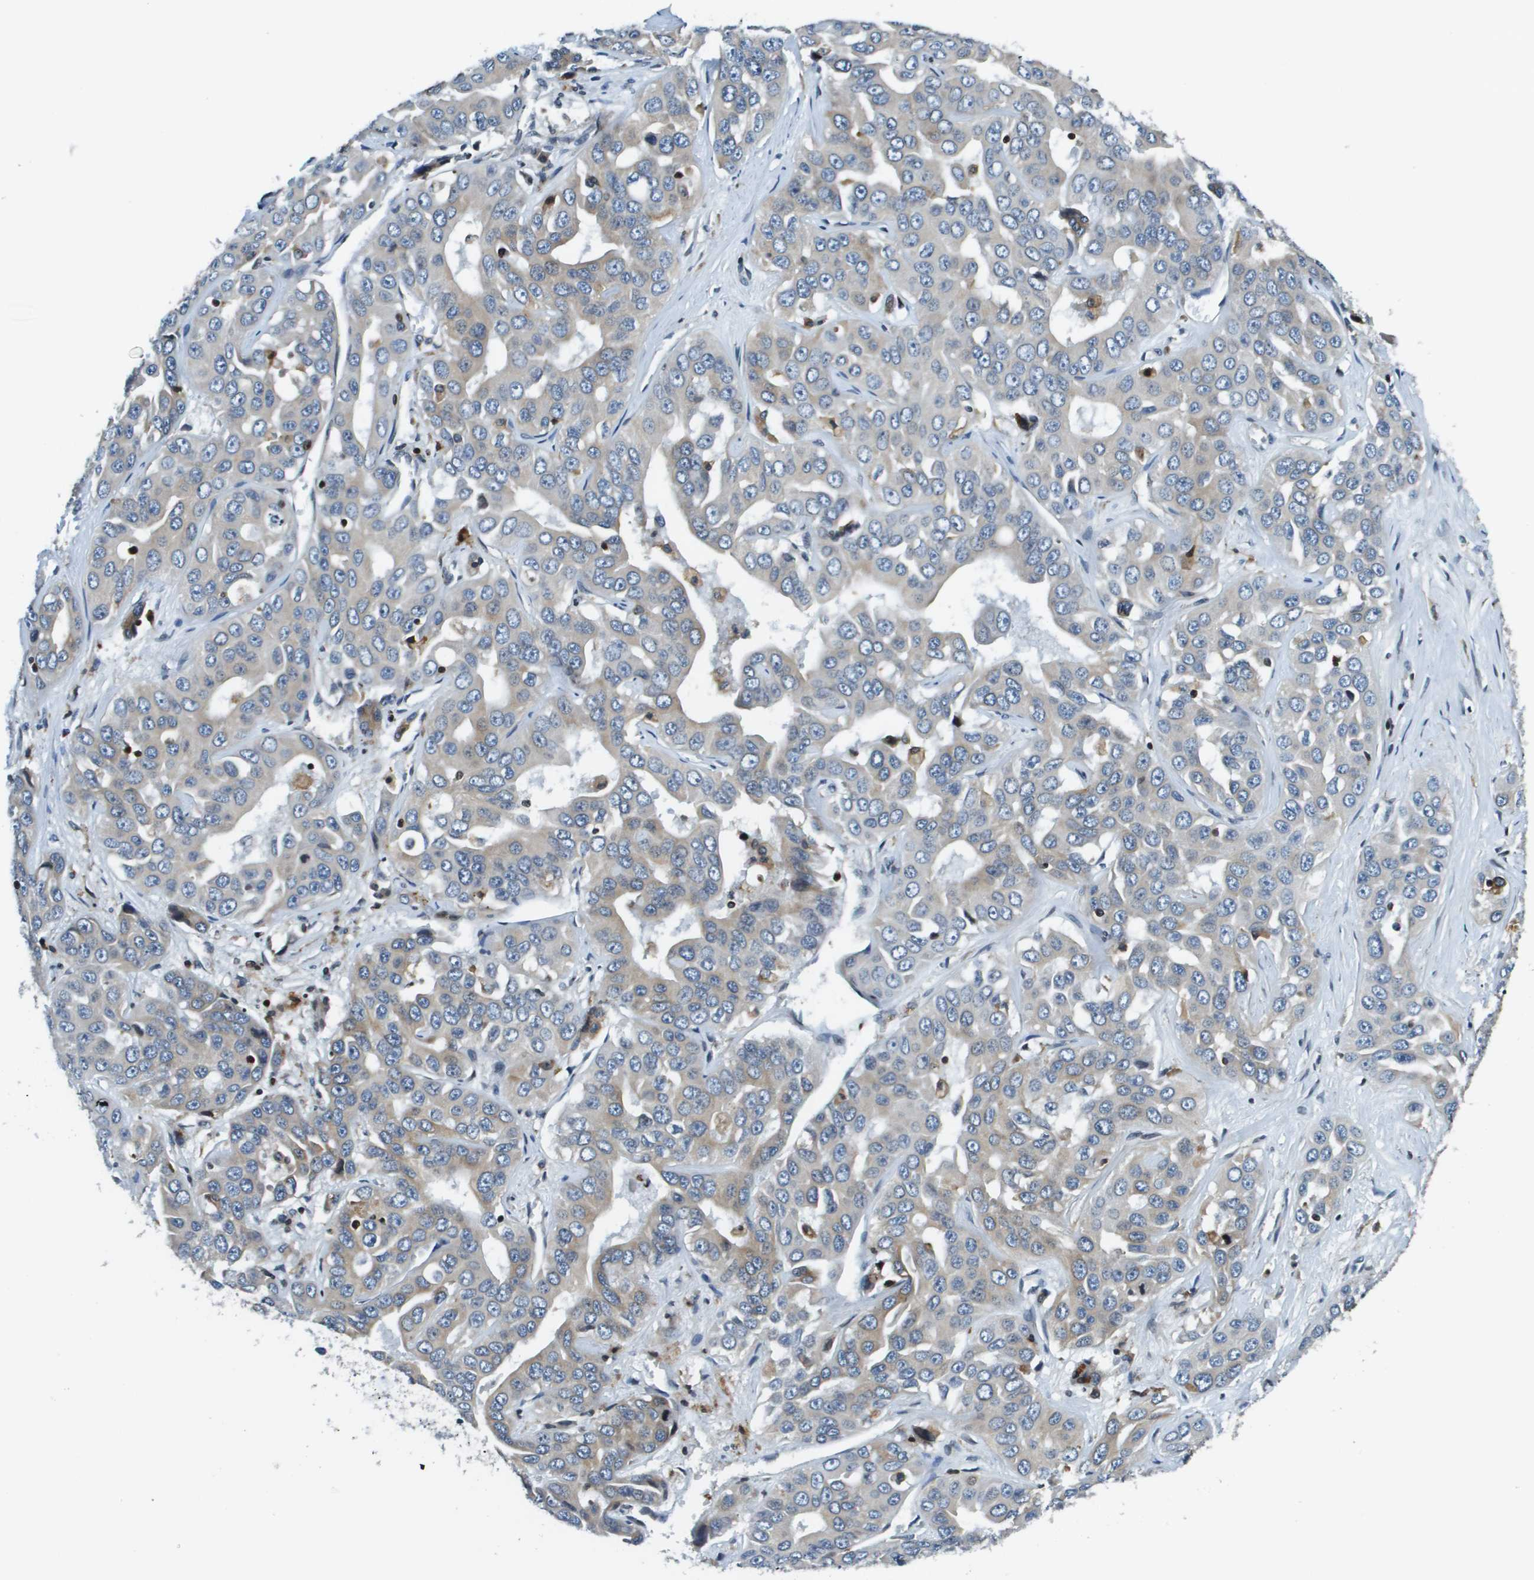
{"staining": {"intensity": "weak", "quantity": "25%-75%", "location": "cytoplasmic/membranous"}, "tissue": "liver cancer", "cell_type": "Tumor cells", "image_type": "cancer", "snomed": [{"axis": "morphology", "description": "Cholangiocarcinoma"}, {"axis": "topography", "description": "Liver"}], "caption": "There is low levels of weak cytoplasmic/membranous positivity in tumor cells of liver cholangiocarcinoma, as demonstrated by immunohistochemical staining (brown color).", "gene": "ESYT1", "patient": {"sex": "female", "age": 52}}